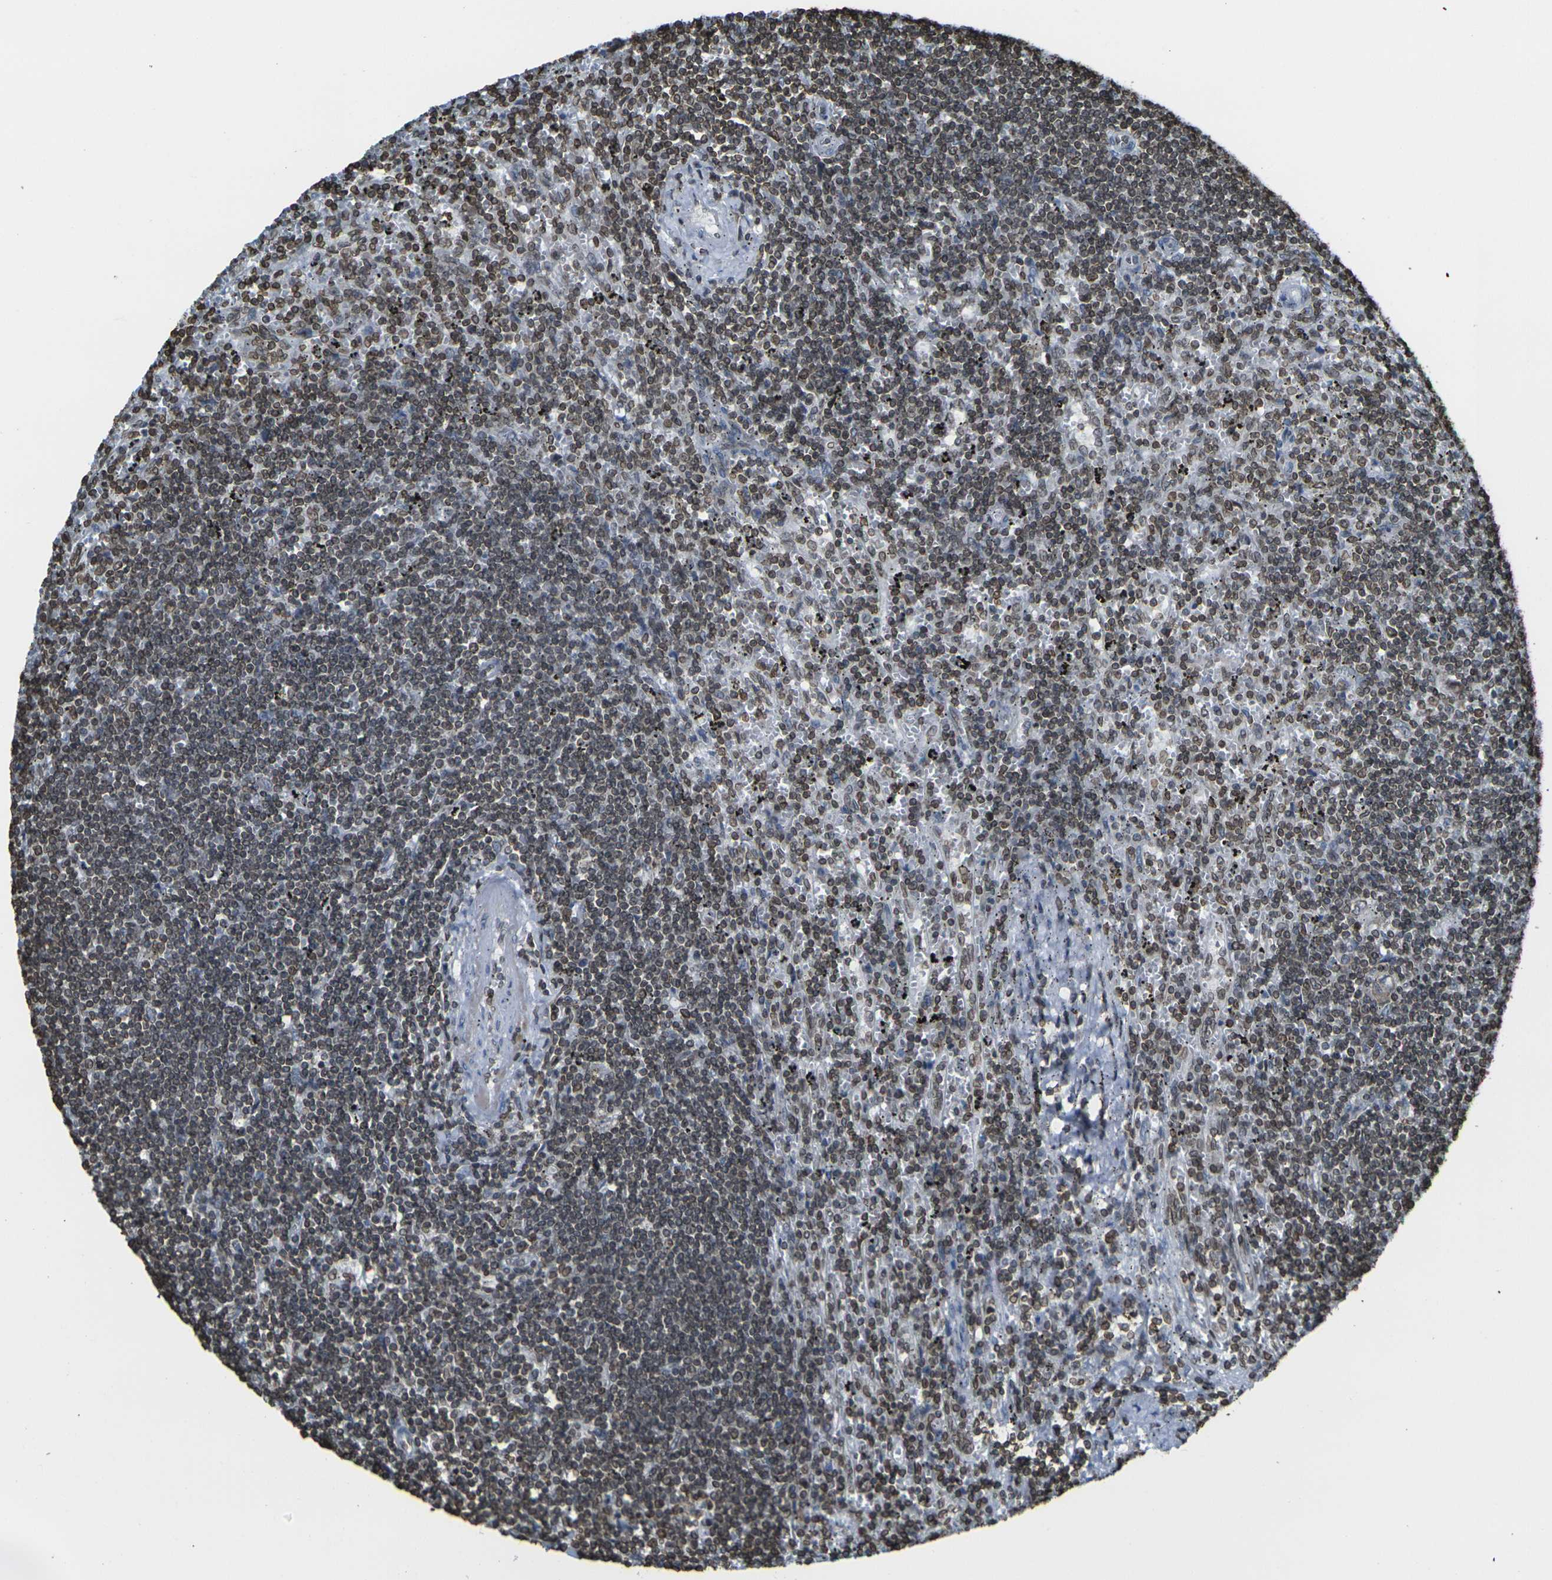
{"staining": {"intensity": "moderate", "quantity": ">75%", "location": "nuclear"}, "tissue": "lymphoma", "cell_type": "Tumor cells", "image_type": "cancer", "snomed": [{"axis": "morphology", "description": "Malignant lymphoma, non-Hodgkin's type, Low grade"}, {"axis": "topography", "description": "Spleen"}], "caption": "This photomicrograph exhibits immunohistochemistry (IHC) staining of human lymphoma, with medium moderate nuclear positivity in about >75% of tumor cells.", "gene": "BRDT", "patient": {"sex": "male", "age": 76}}